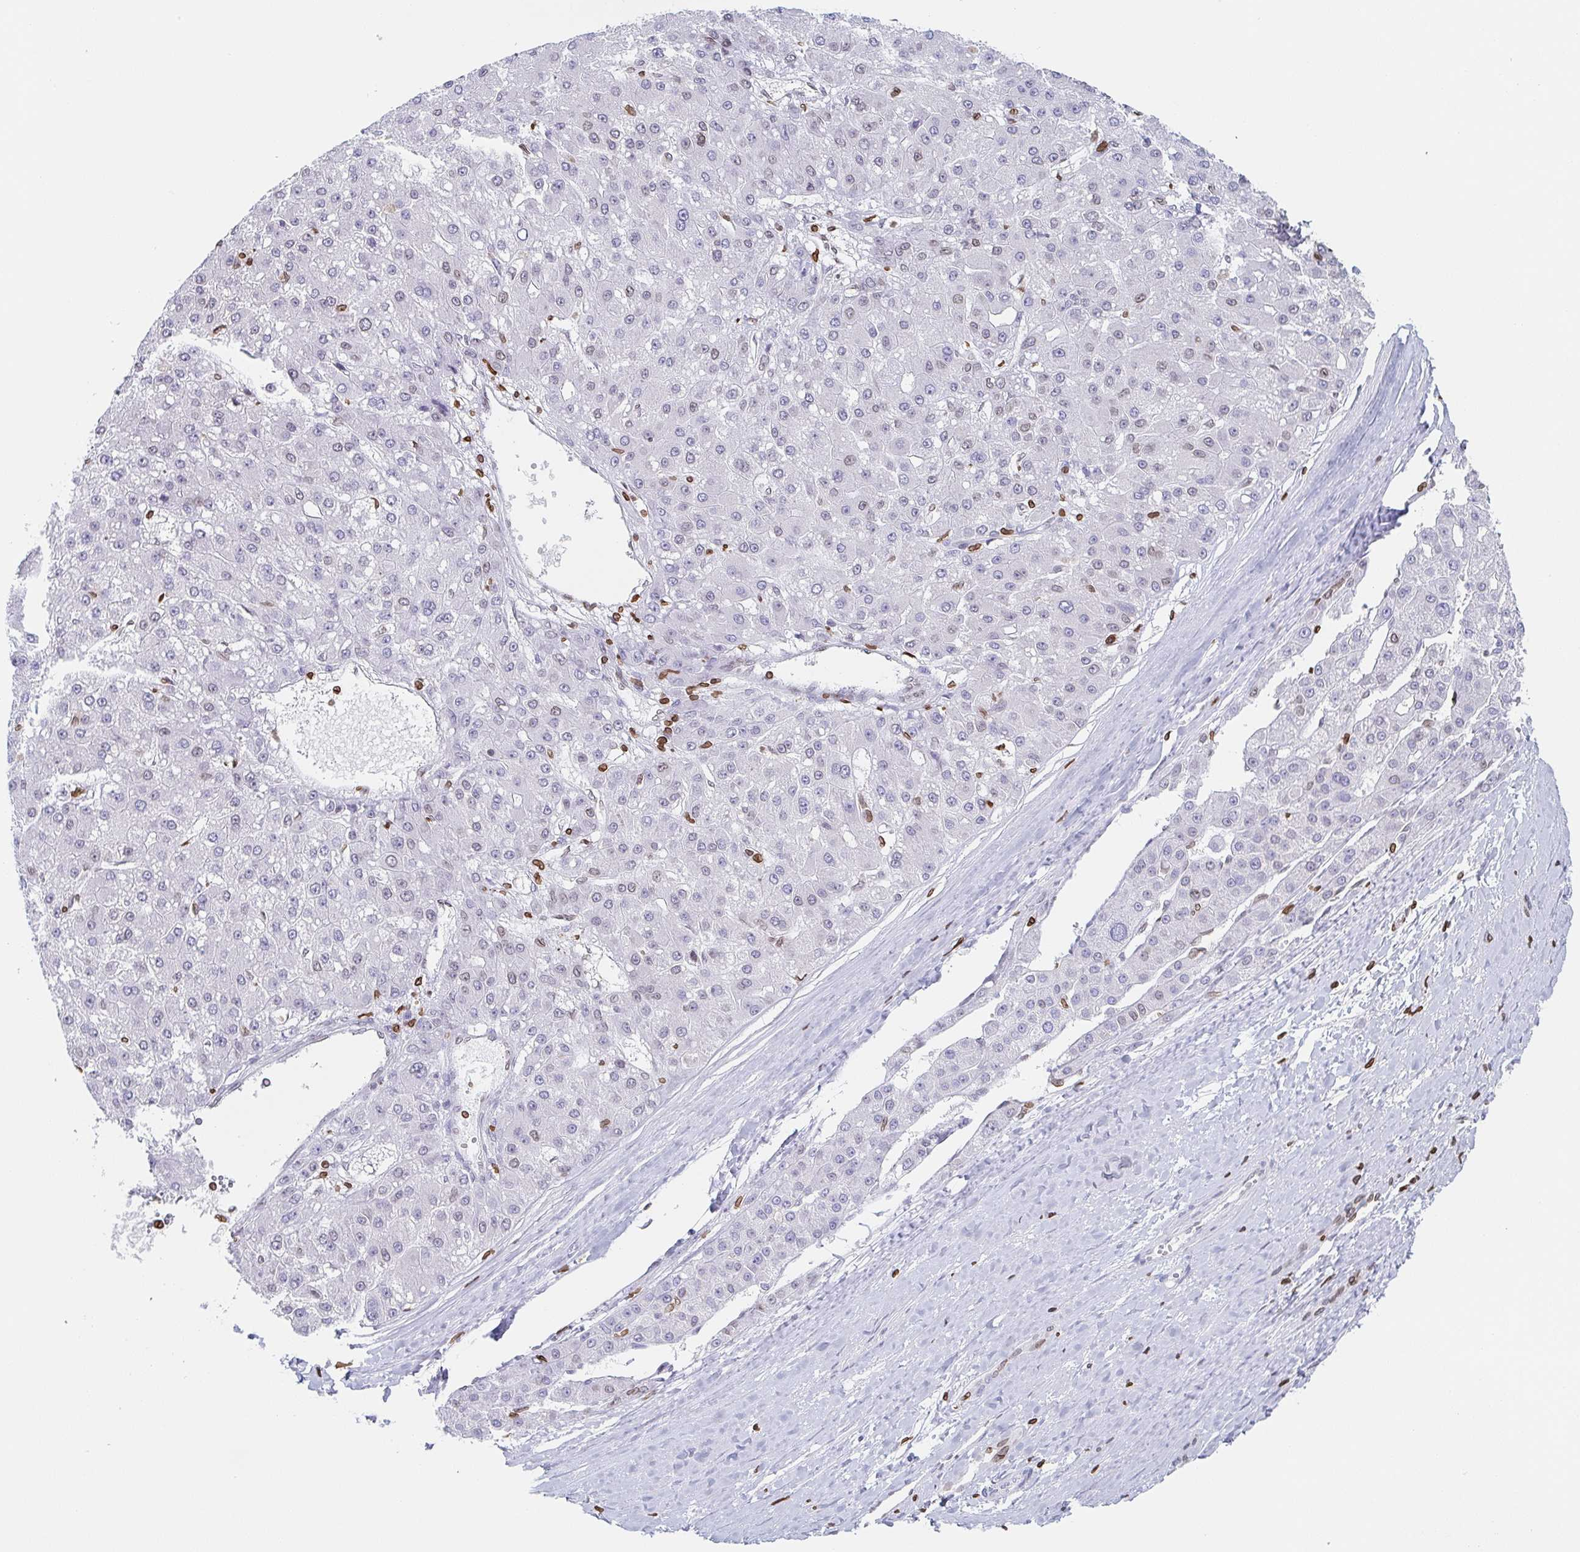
{"staining": {"intensity": "weak", "quantity": "<25%", "location": "cytoplasmic/membranous,nuclear"}, "tissue": "liver cancer", "cell_type": "Tumor cells", "image_type": "cancer", "snomed": [{"axis": "morphology", "description": "Carcinoma, Hepatocellular, NOS"}, {"axis": "topography", "description": "Liver"}], "caption": "Tumor cells are negative for protein expression in human hepatocellular carcinoma (liver). Nuclei are stained in blue.", "gene": "BTBD7", "patient": {"sex": "male", "age": 67}}